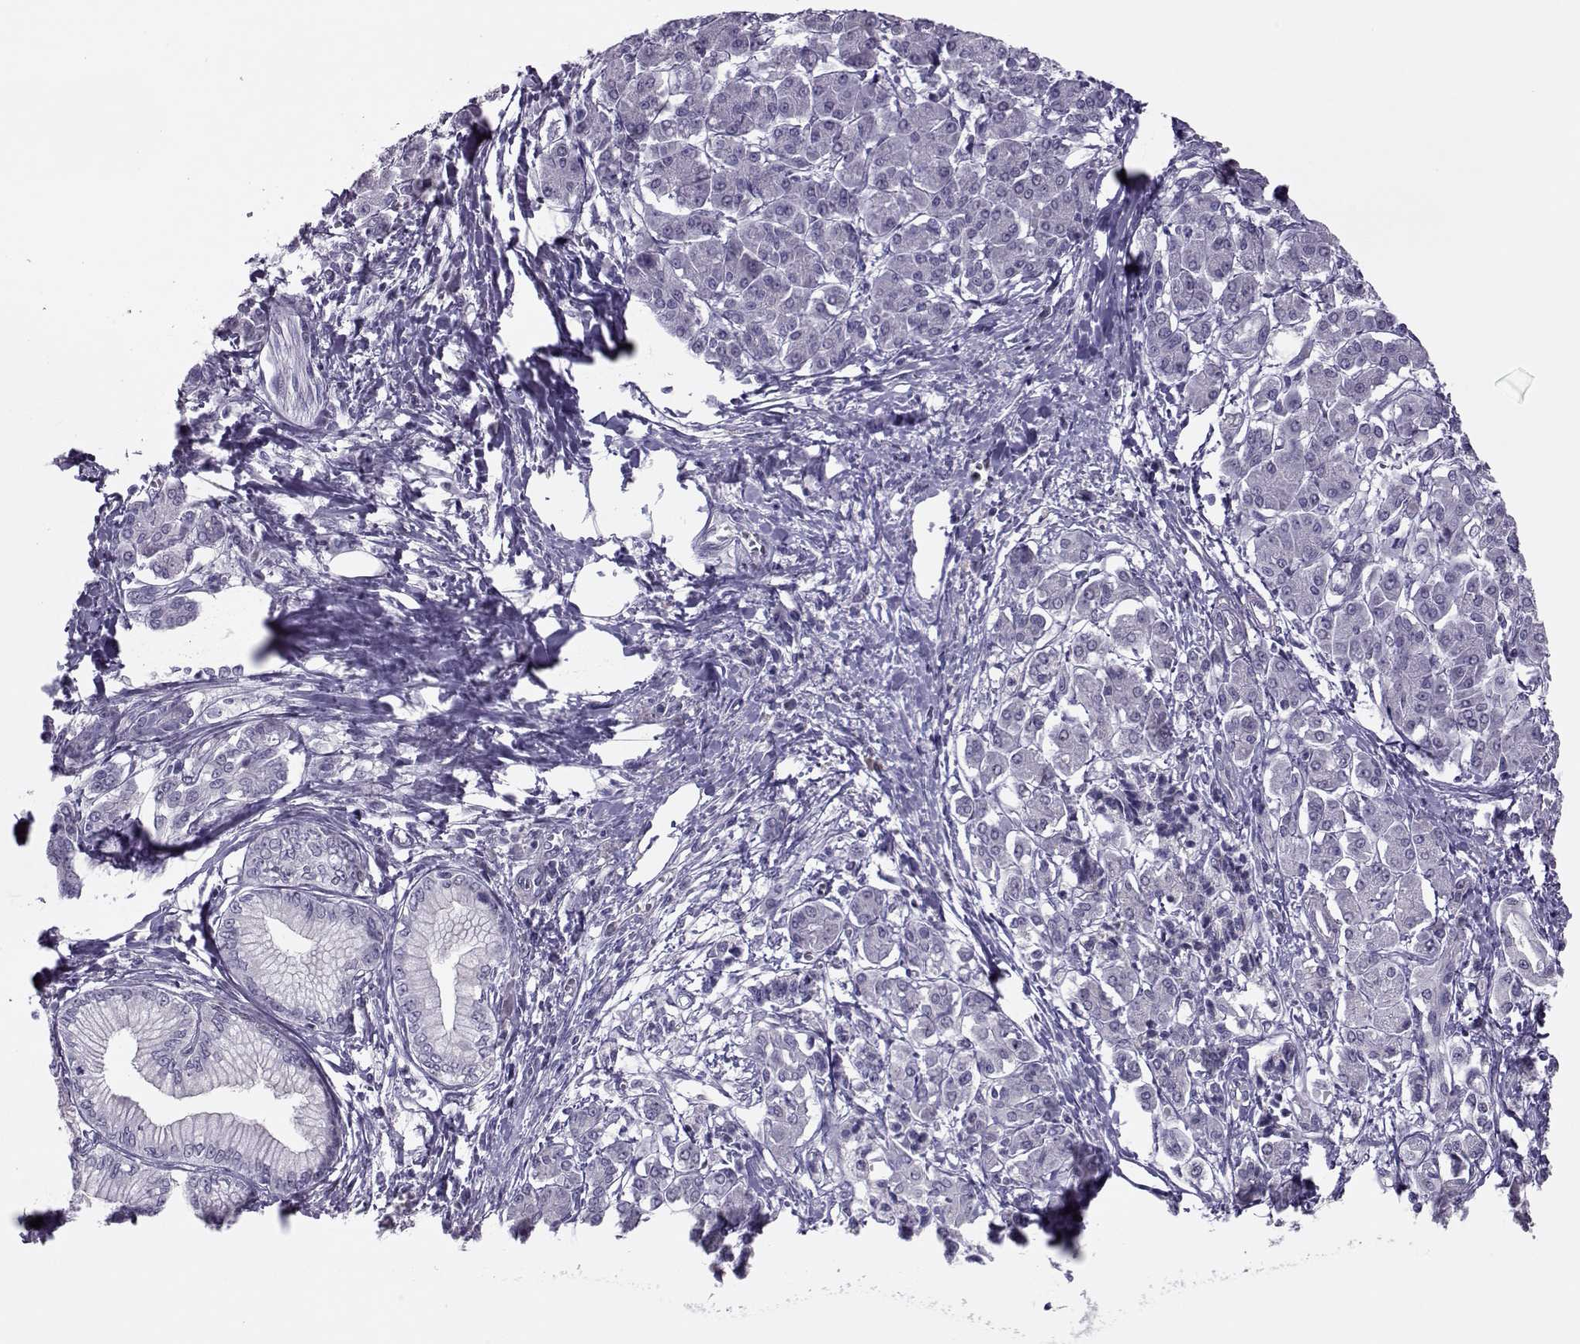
{"staining": {"intensity": "negative", "quantity": "none", "location": "none"}, "tissue": "pancreatic cancer", "cell_type": "Tumor cells", "image_type": "cancer", "snomed": [{"axis": "morphology", "description": "Adenocarcinoma, NOS"}, {"axis": "topography", "description": "Pancreas"}], "caption": "Pancreatic cancer (adenocarcinoma) stained for a protein using immunohistochemistry demonstrates no expression tumor cells.", "gene": "ASRGL1", "patient": {"sex": "female", "age": 68}}